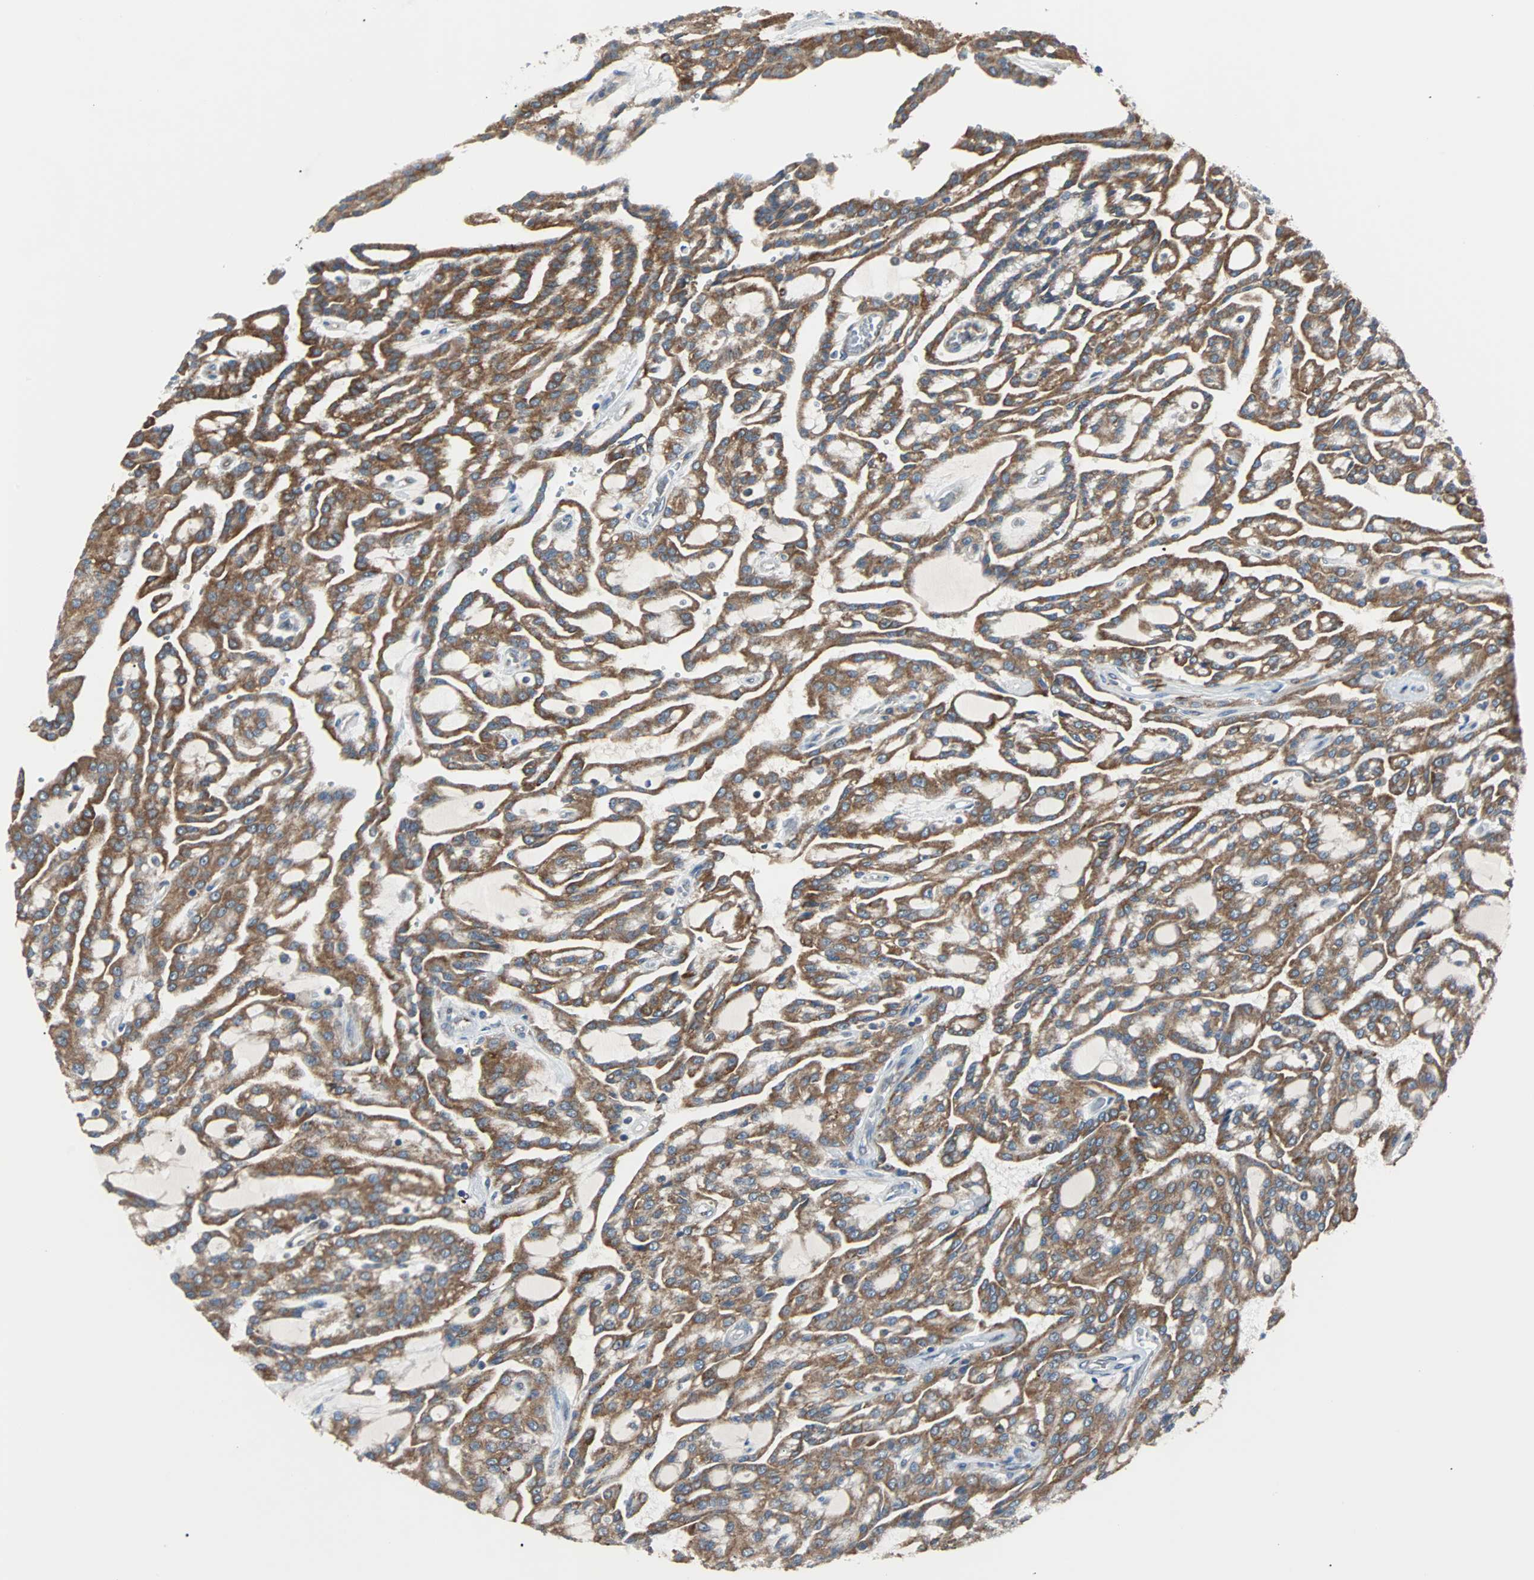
{"staining": {"intensity": "moderate", "quantity": ">75%", "location": "cytoplasmic/membranous"}, "tissue": "renal cancer", "cell_type": "Tumor cells", "image_type": "cancer", "snomed": [{"axis": "morphology", "description": "Adenocarcinoma, NOS"}, {"axis": "topography", "description": "Kidney"}], "caption": "Adenocarcinoma (renal) stained with immunohistochemistry (IHC) reveals moderate cytoplasmic/membranous positivity in approximately >75% of tumor cells. Ihc stains the protein in brown and the nuclei are stained blue.", "gene": "PDIA4", "patient": {"sex": "male", "age": 63}}